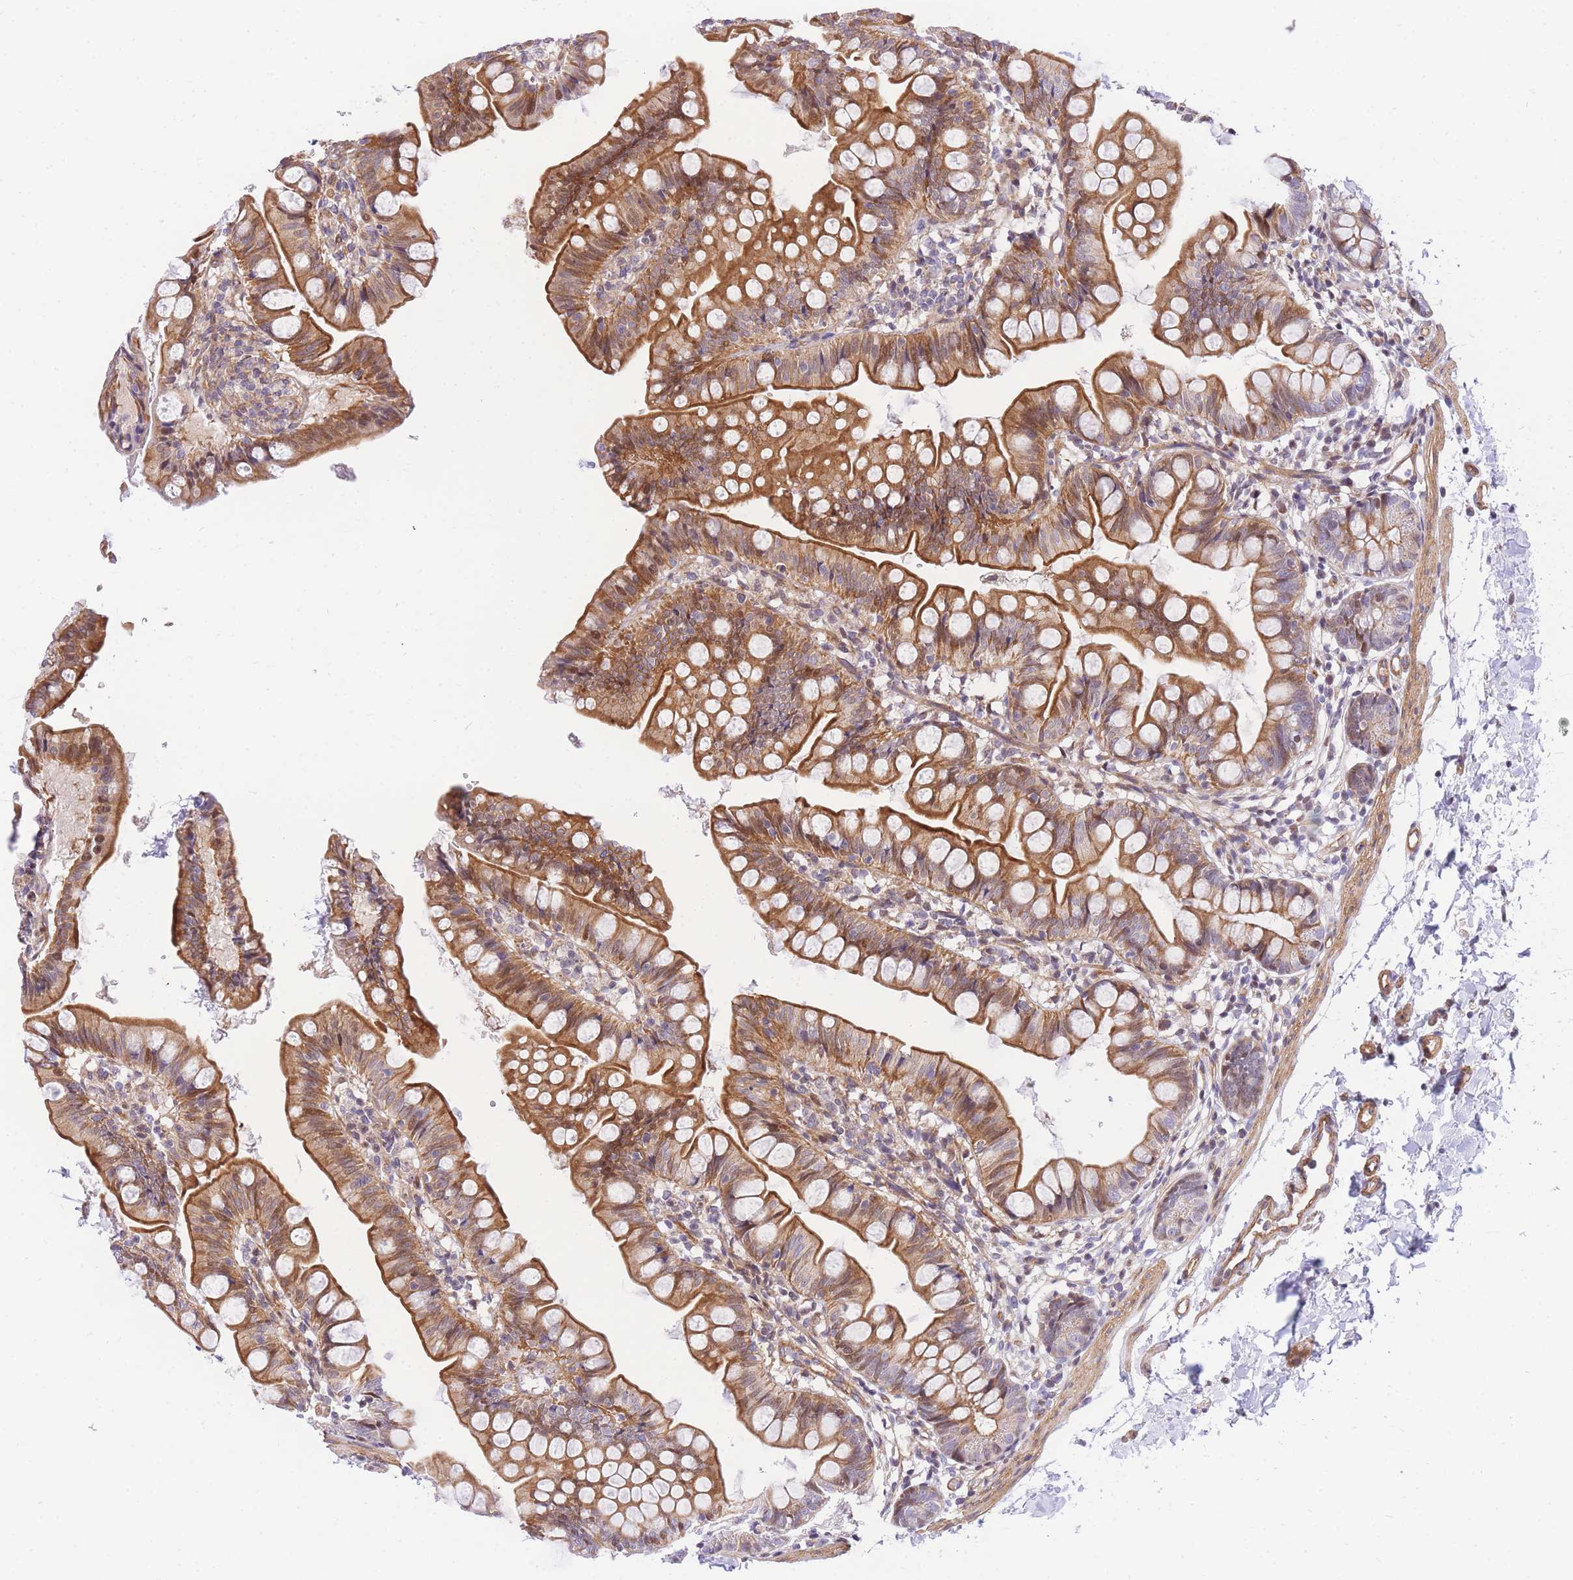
{"staining": {"intensity": "moderate", "quantity": ">75%", "location": "cytoplasmic/membranous,nuclear"}, "tissue": "small intestine", "cell_type": "Glandular cells", "image_type": "normal", "snomed": [{"axis": "morphology", "description": "Normal tissue, NOS"}, {"axis": "topography", "description": "Small intestine"}], "caption": "Brown immunohistochemical staining in unremarkable small intestine displays moderate cytoplasmic/membranous,nuclear staining in about >75% of glandular cells.", "gene": "S100PBP", "patient": {"sex": "male", "age": 7}}